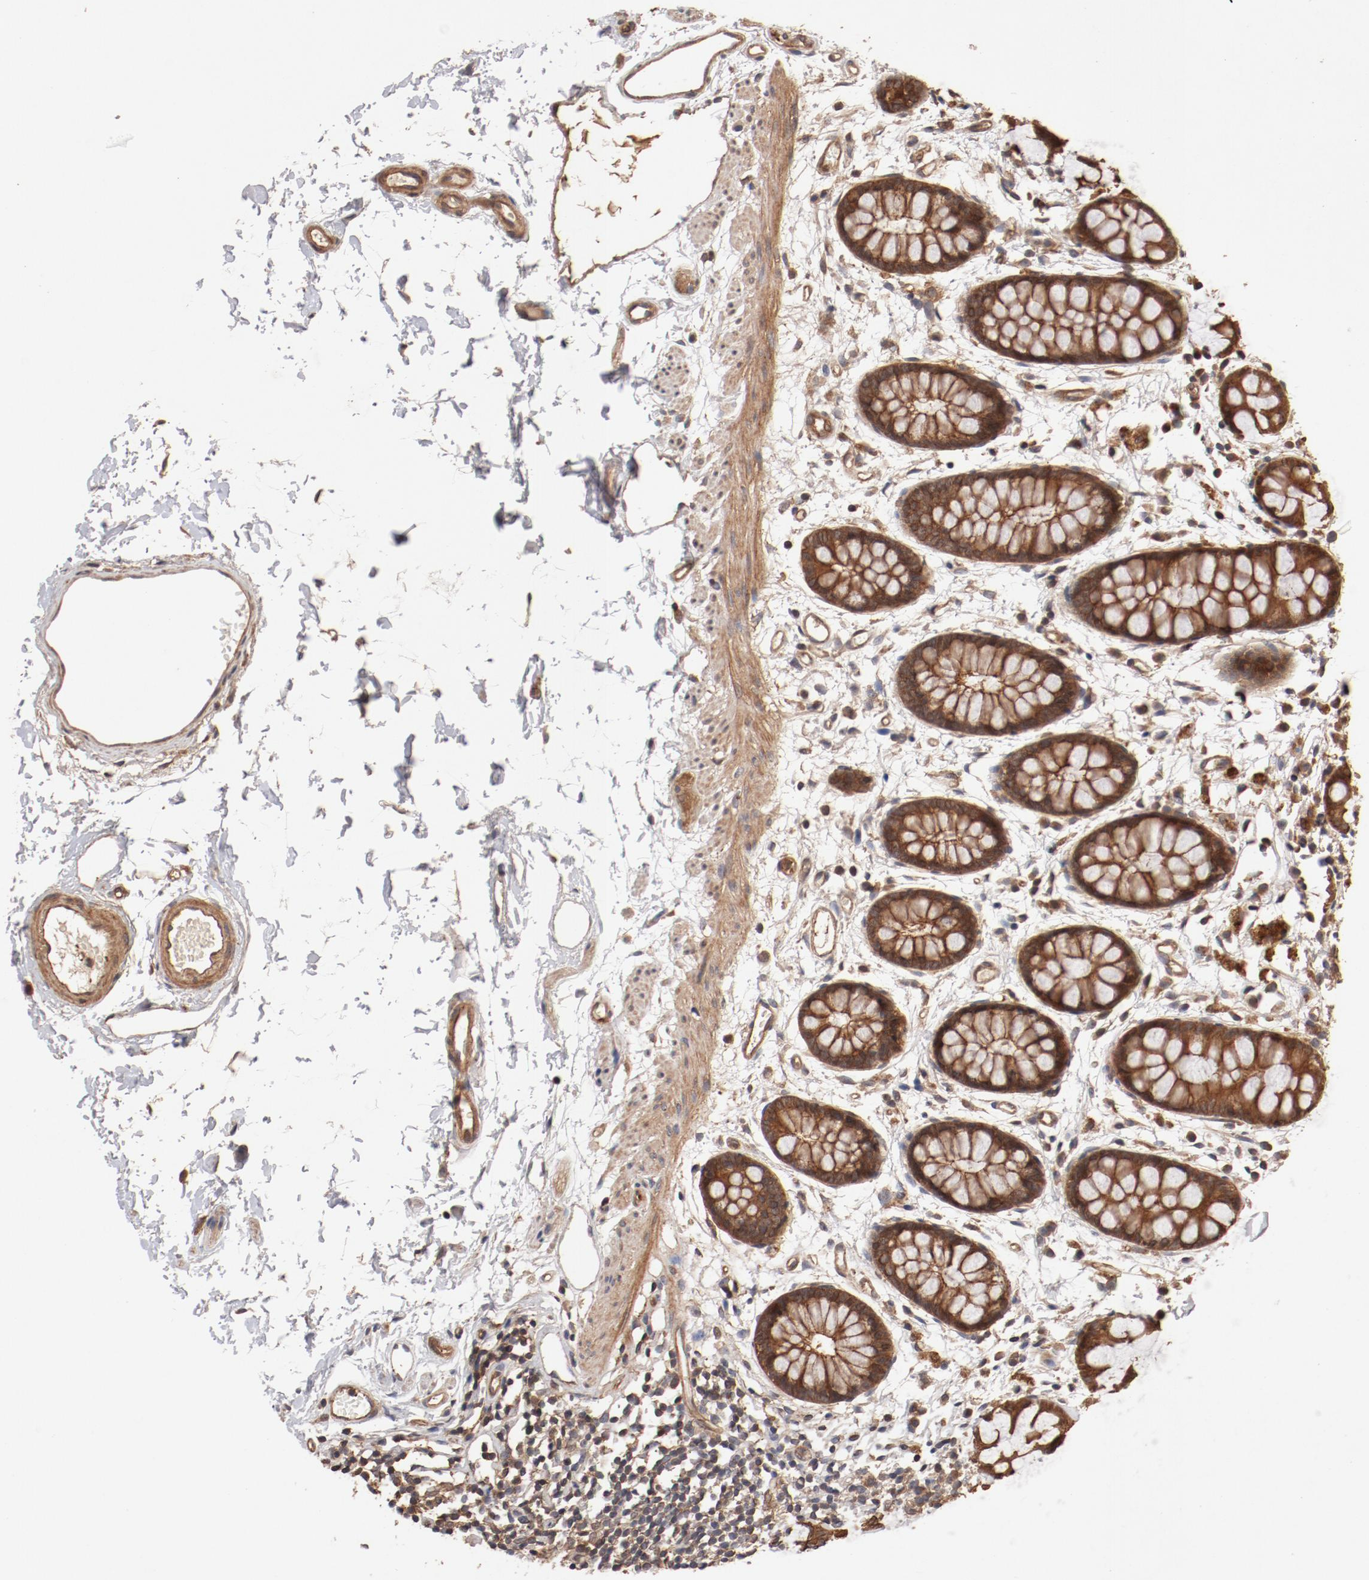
{"staining": {"intensity": "strong", "quantity": ">75%", "location": "cytoplasmic/membranous"}, "tissue": "rectum", "cell_type": "Glandular cells", "image_type": "normal", "snomed": [{"axis": "morphology", "description": "Normal tissue, NOS"}, {"axis": "topography", "description": "Rectum"}], "caption": "High-magnification brightfield microscopy of unremarkable rectum stained with DAB (3,3'-diaminobenzidine) (brown) and counterstained with hematoxylin (blue). glandular cells exhibit strong cytoplasmic/membranous staining is appreciated in about>75% of cells. Ihc stains the protein in brown and the nuclei are stained blue.", "gene": "GUF1", "patient": {"sex": "female", "age": 66}}